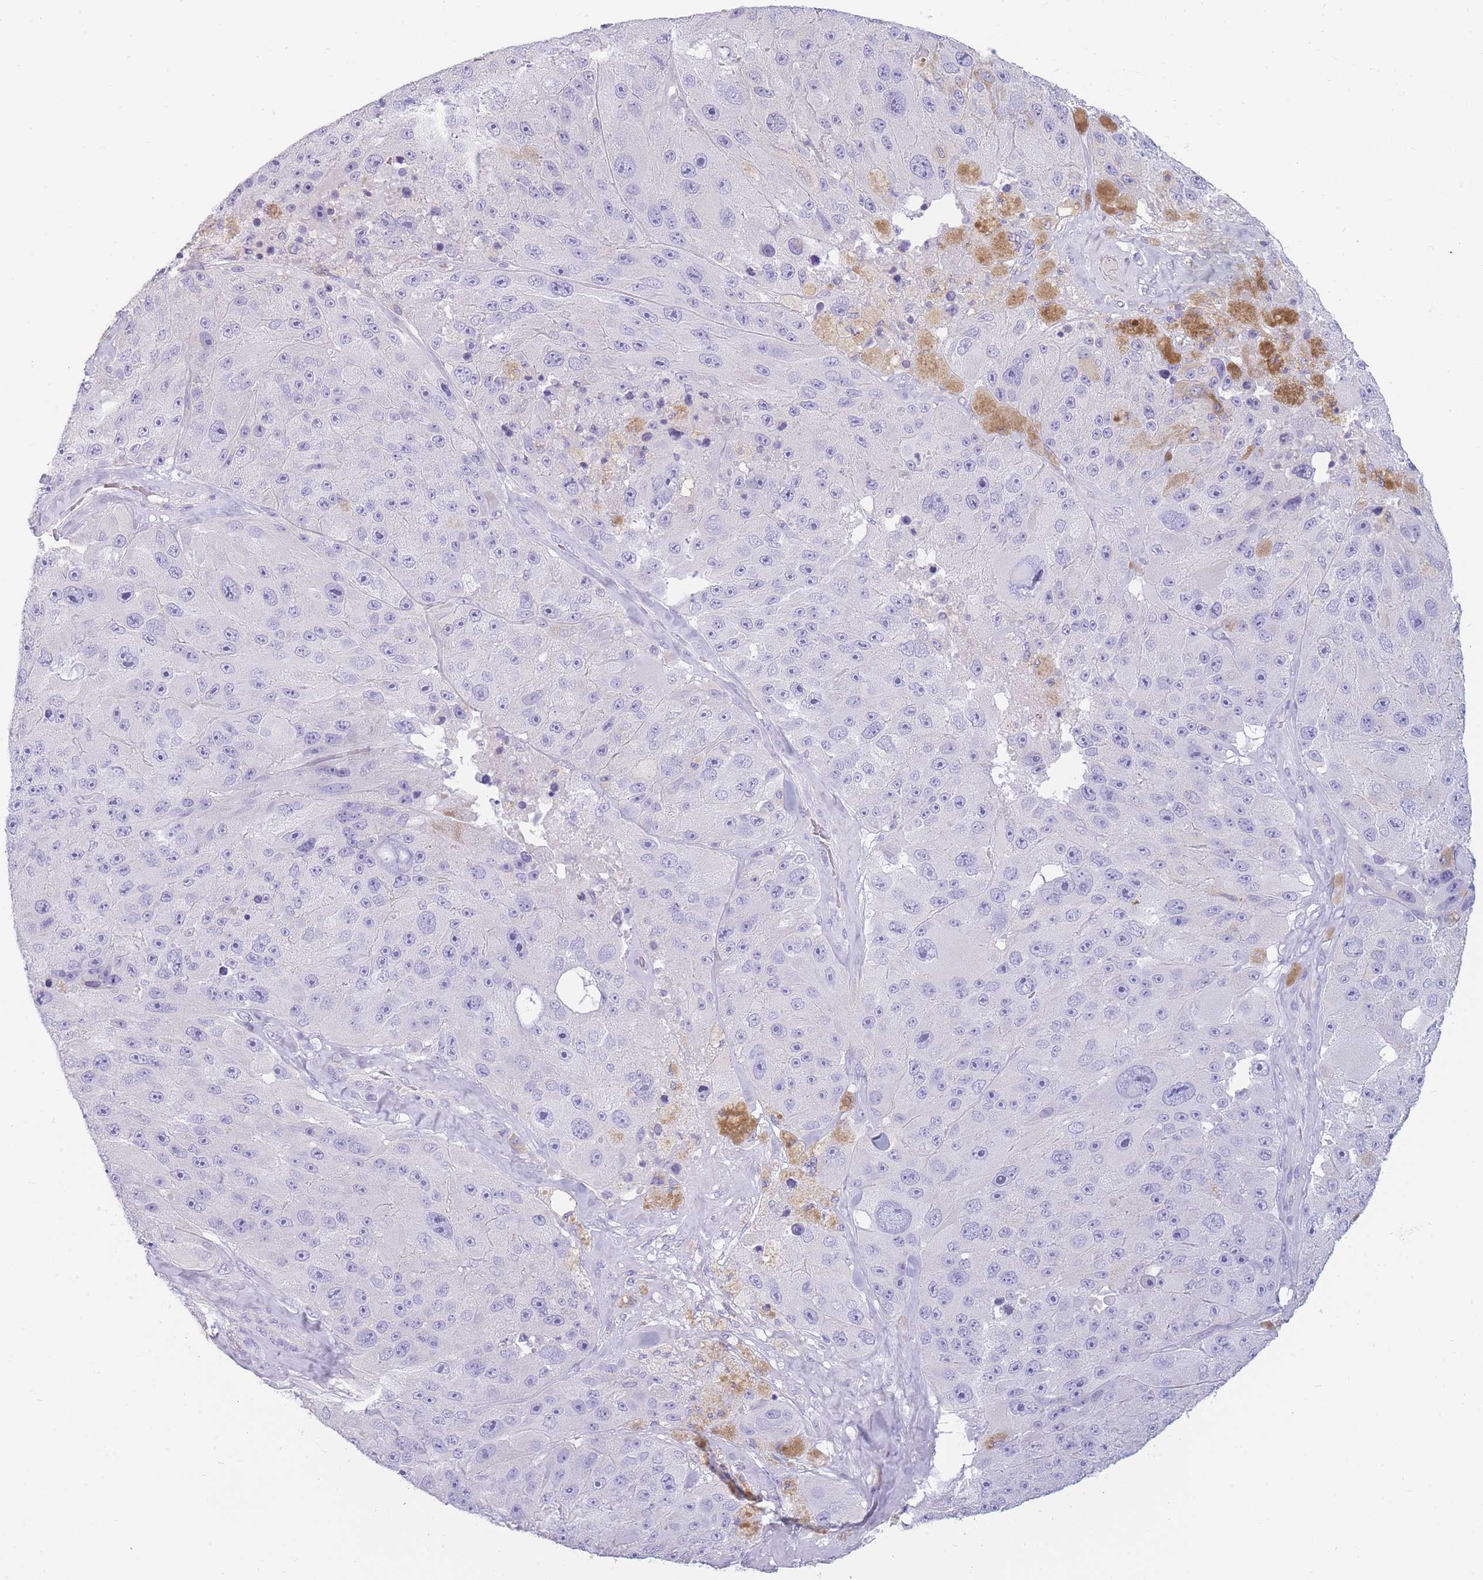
{"staining": {"intensity": "negative", "quantity": "none", "location": "none"}, "tissue": "melanoma", "cell_type": "Tumor cells", "image_type": "cancer", "snomed": [{"axis": "morphology", "description": "Malignant melanoma, Metastatic site"}, {"axis": "topography", "description": "Lymph node"}], "caption": "This is an immunohistochemistry (IHC) photomicrograph of malignant melanoma (metastatic site). There is no expression in tumor cells.", "gene": "UPK1A", "patient": {"sex": "male", "age": 62}}